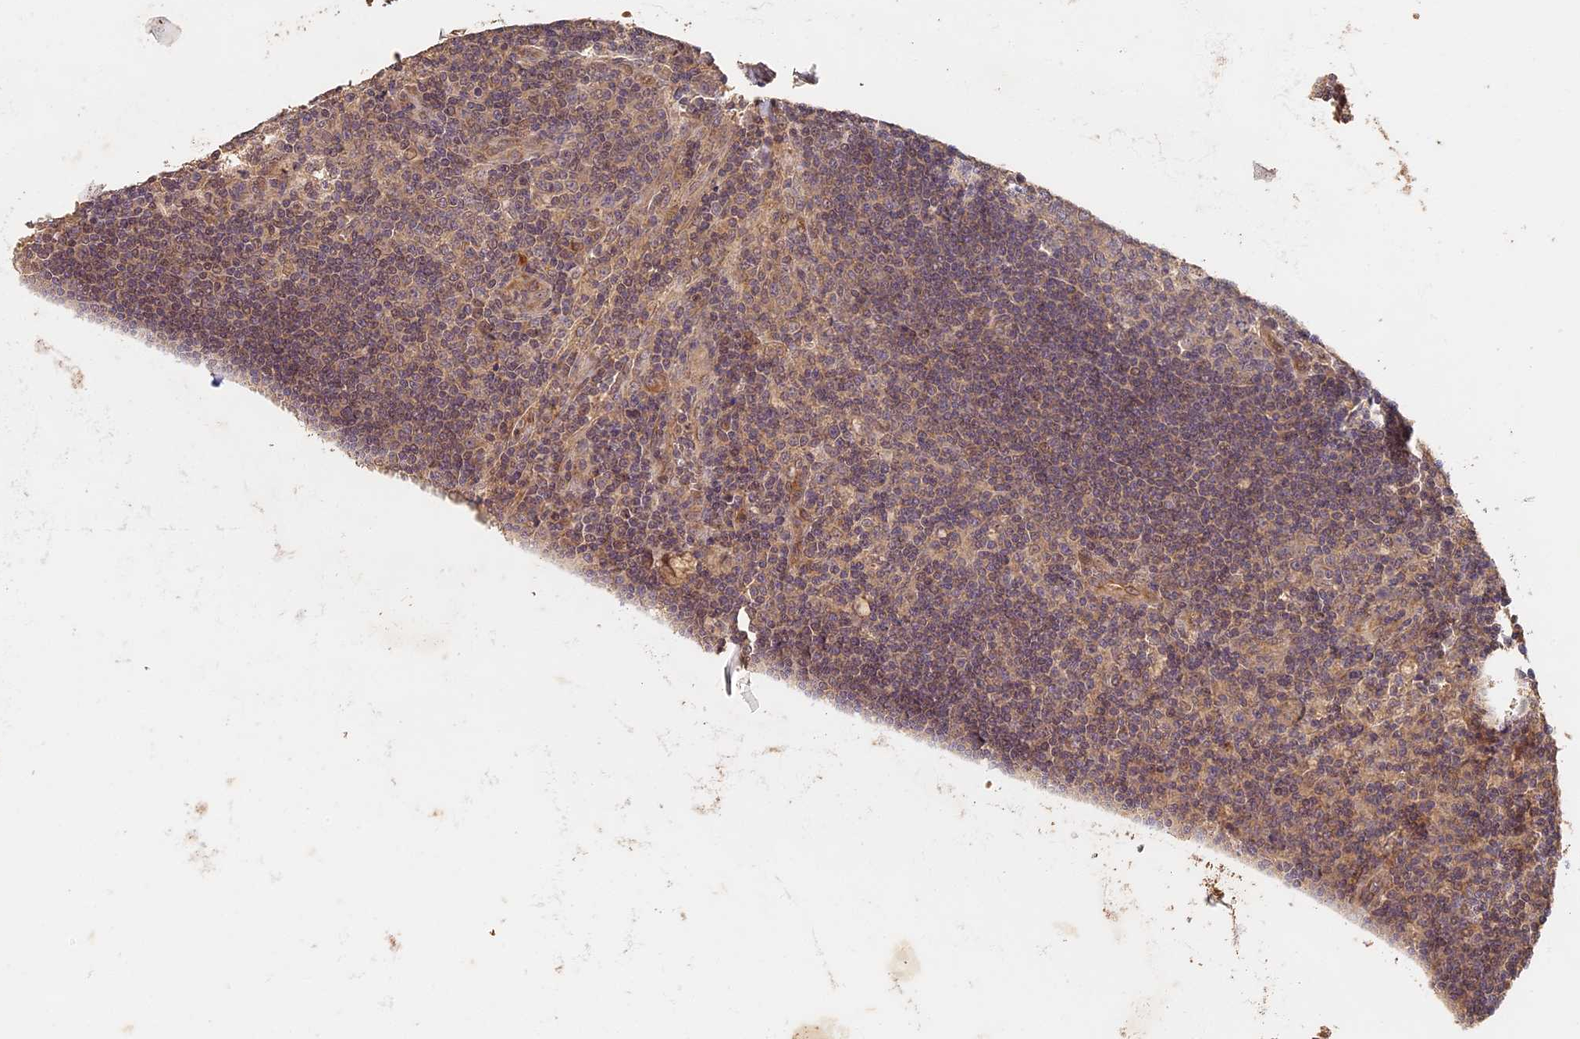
{"staining": {"intensity": "weak", "quantity": "<25%", "location": "cytoplasmic/membranous"}, "tissue": "lymph node", "cell_type": "Germinal center cells", "image_type": "normal", "snomed": [{"axis": "morphology", "description": "Normal tissue, NOS"}, {"axis": "topography", "description": "Lymph node"}], "caption": "Benign lymph node was stained to show a protein in brown. There is no significant expression in germinal center cells. The staining is performed using DAB brown chromogen with nuclei counter-stained in using hematoxylin.", "gene": "STX16", "patient": {"sex": "male", "age": 58}}